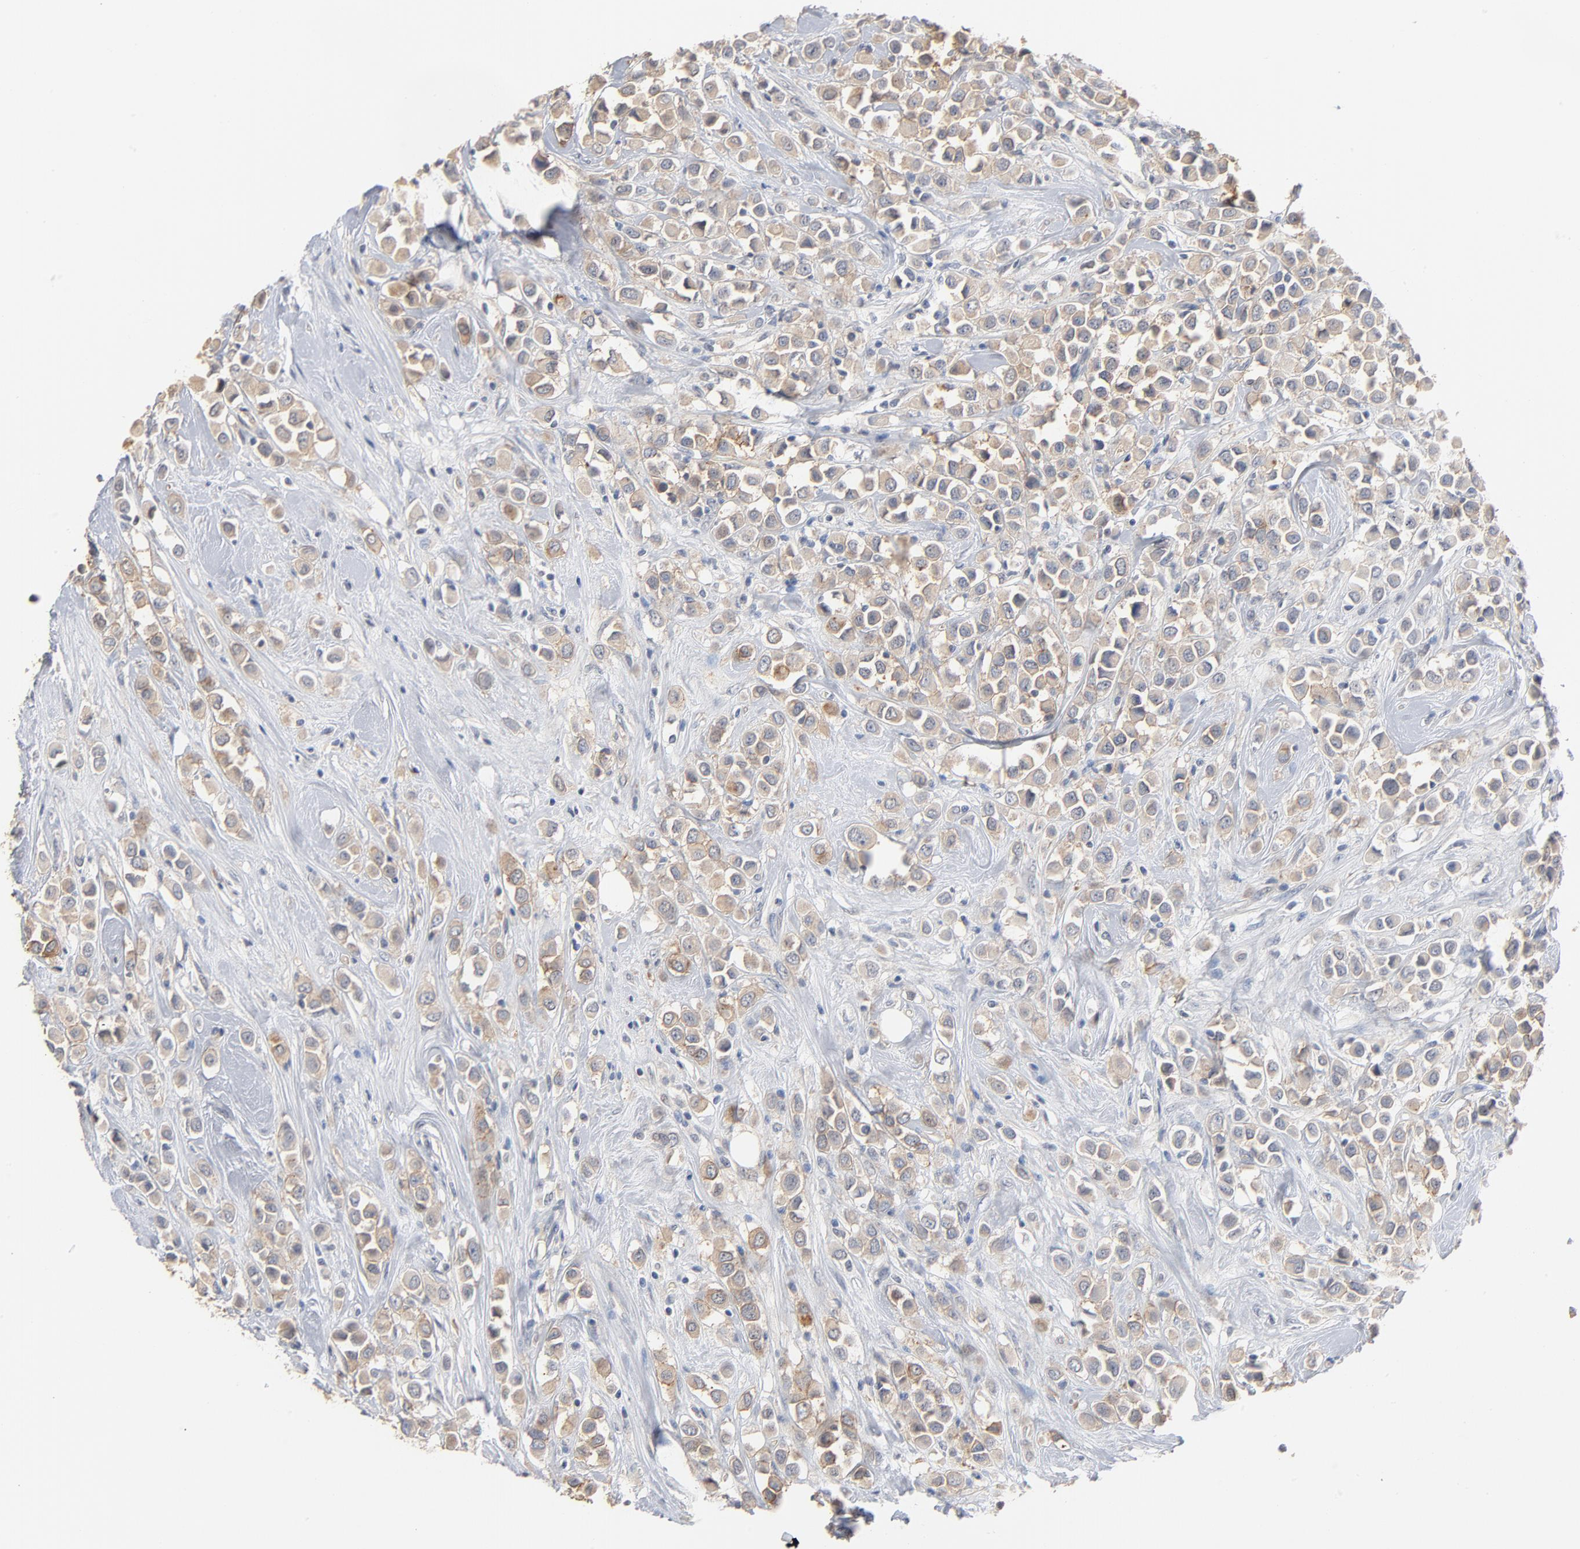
{"staining": {"intensity": "weak", "quantity": ">75%", "location": "cytoplasmic/membranous,nuclear"}, "tissue": "breast cancer", "cell_type": "Tumor cells", "image_type": "cancer", "snomed": [{"axis": "morphology", "description": "Duct carcinoma"}, {"axis": "topography", "description": "Breast"}], "caption": "Infiltrating ductal carcinoma (breast) stained with IHC reveals weak cytoplasmic/membranous and nuclear staining in about >75% of tumor cells. The protein is stained brown, and the nuclei are stained in blue (DAB (3,3'-diaminobenzidine) IHC with brightfield microscopy, high magnification).", "gene": "EPCAM", "patient": {"sex": "female", "age": 61}}